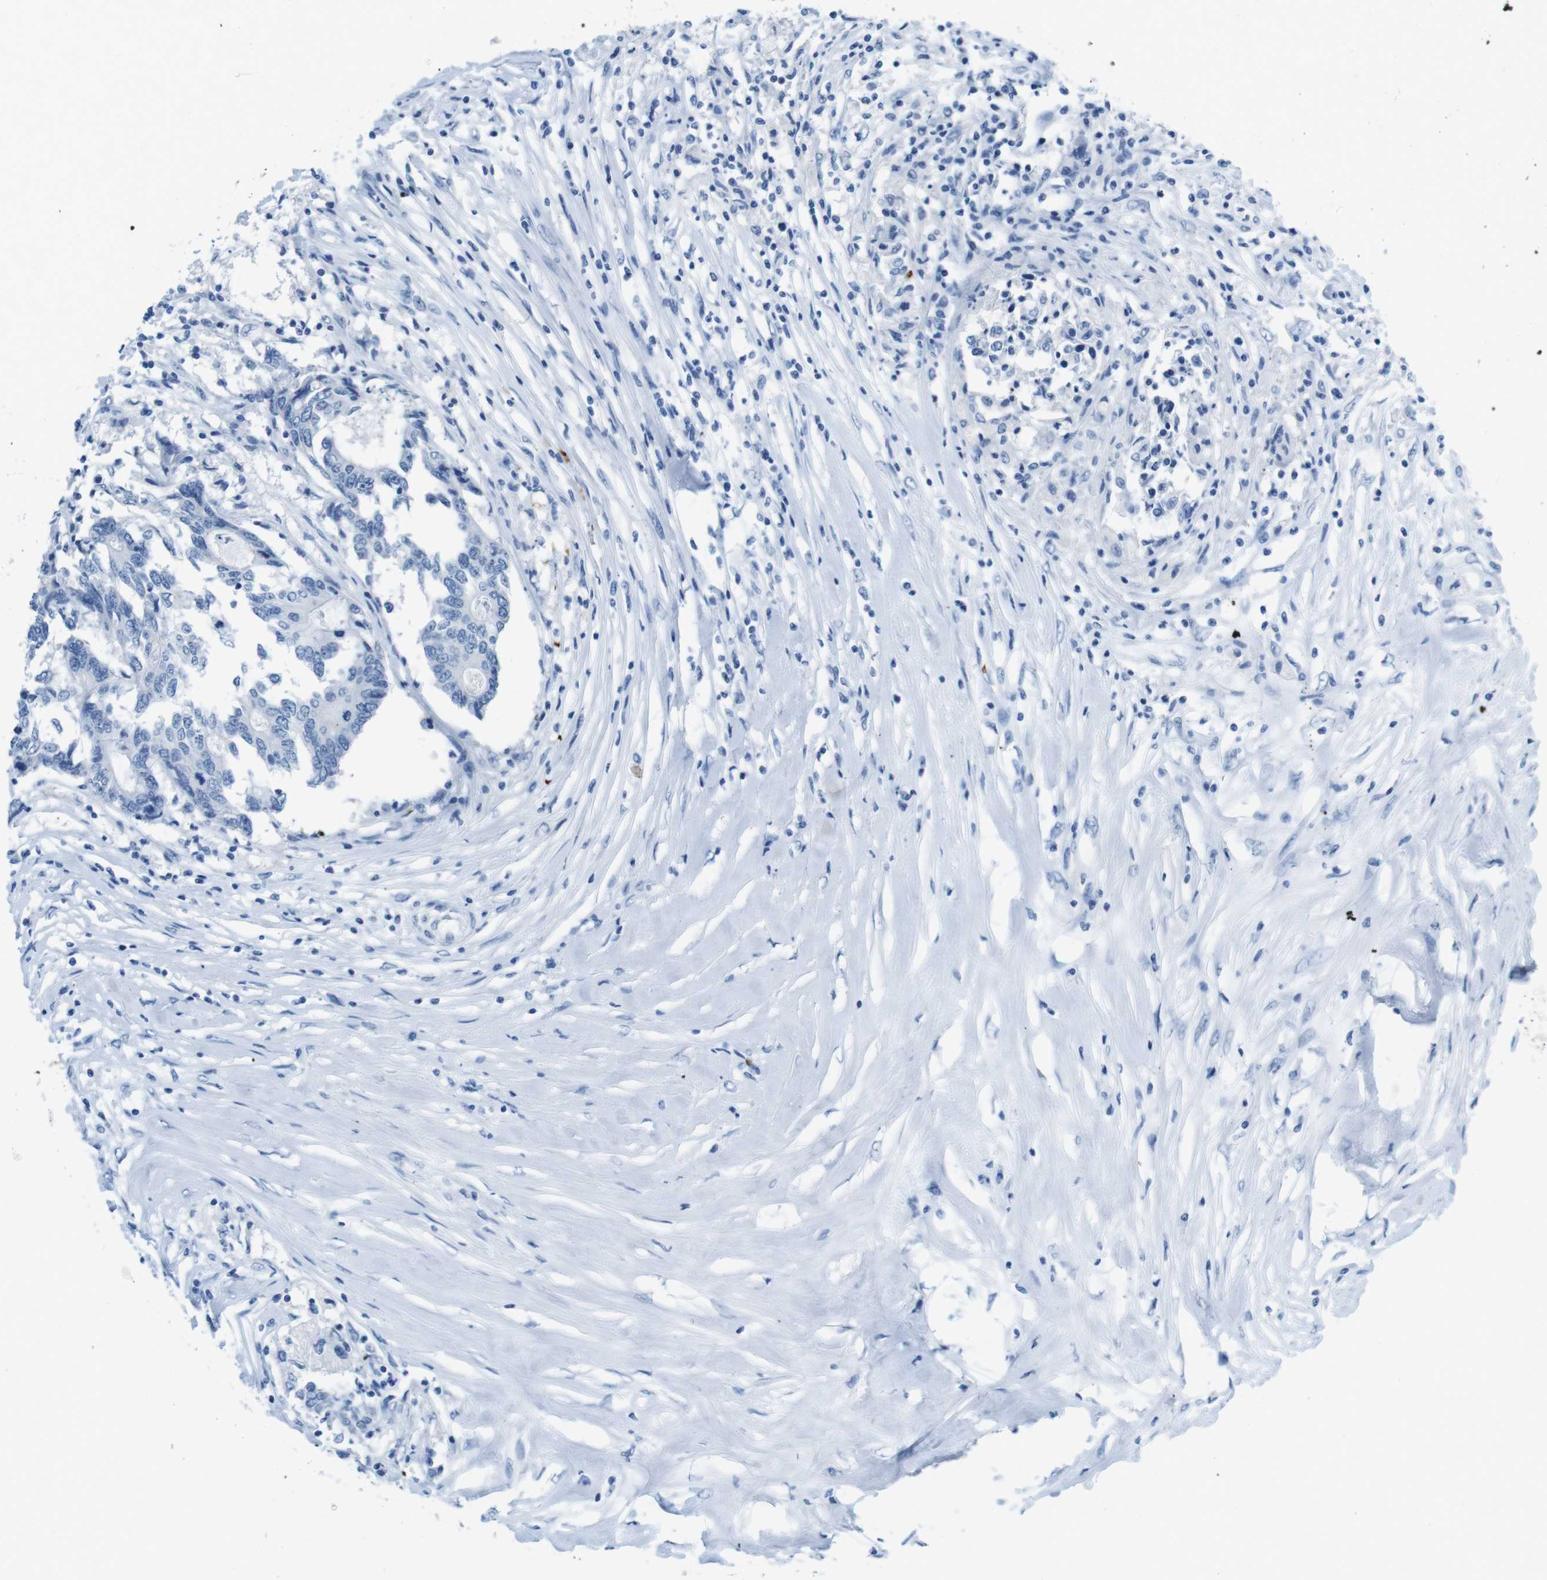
{"staining": {"intensity": "negative", "quantity": "none", "location": "none"}, "tissue": "colorectal cancer", "cell_type": "Tumor cells", "image_type": "cancer", "snomed": [{"axis": "morphology", "description": "Adenocarcinoma, NOS"}, {"axis": "topography", "description": "Rectum"}], "caption": "The photomicrograph shows no staining of tumor cells in colorectal adenocarcinoma. The staining is performed using DAB (3,3'-diaminobenzidine) brown chromogen with nuclei counter-stained in using hematoxylin.", "gene": "TFAP2C", "patient": {"sex": "male", "age": 63}}